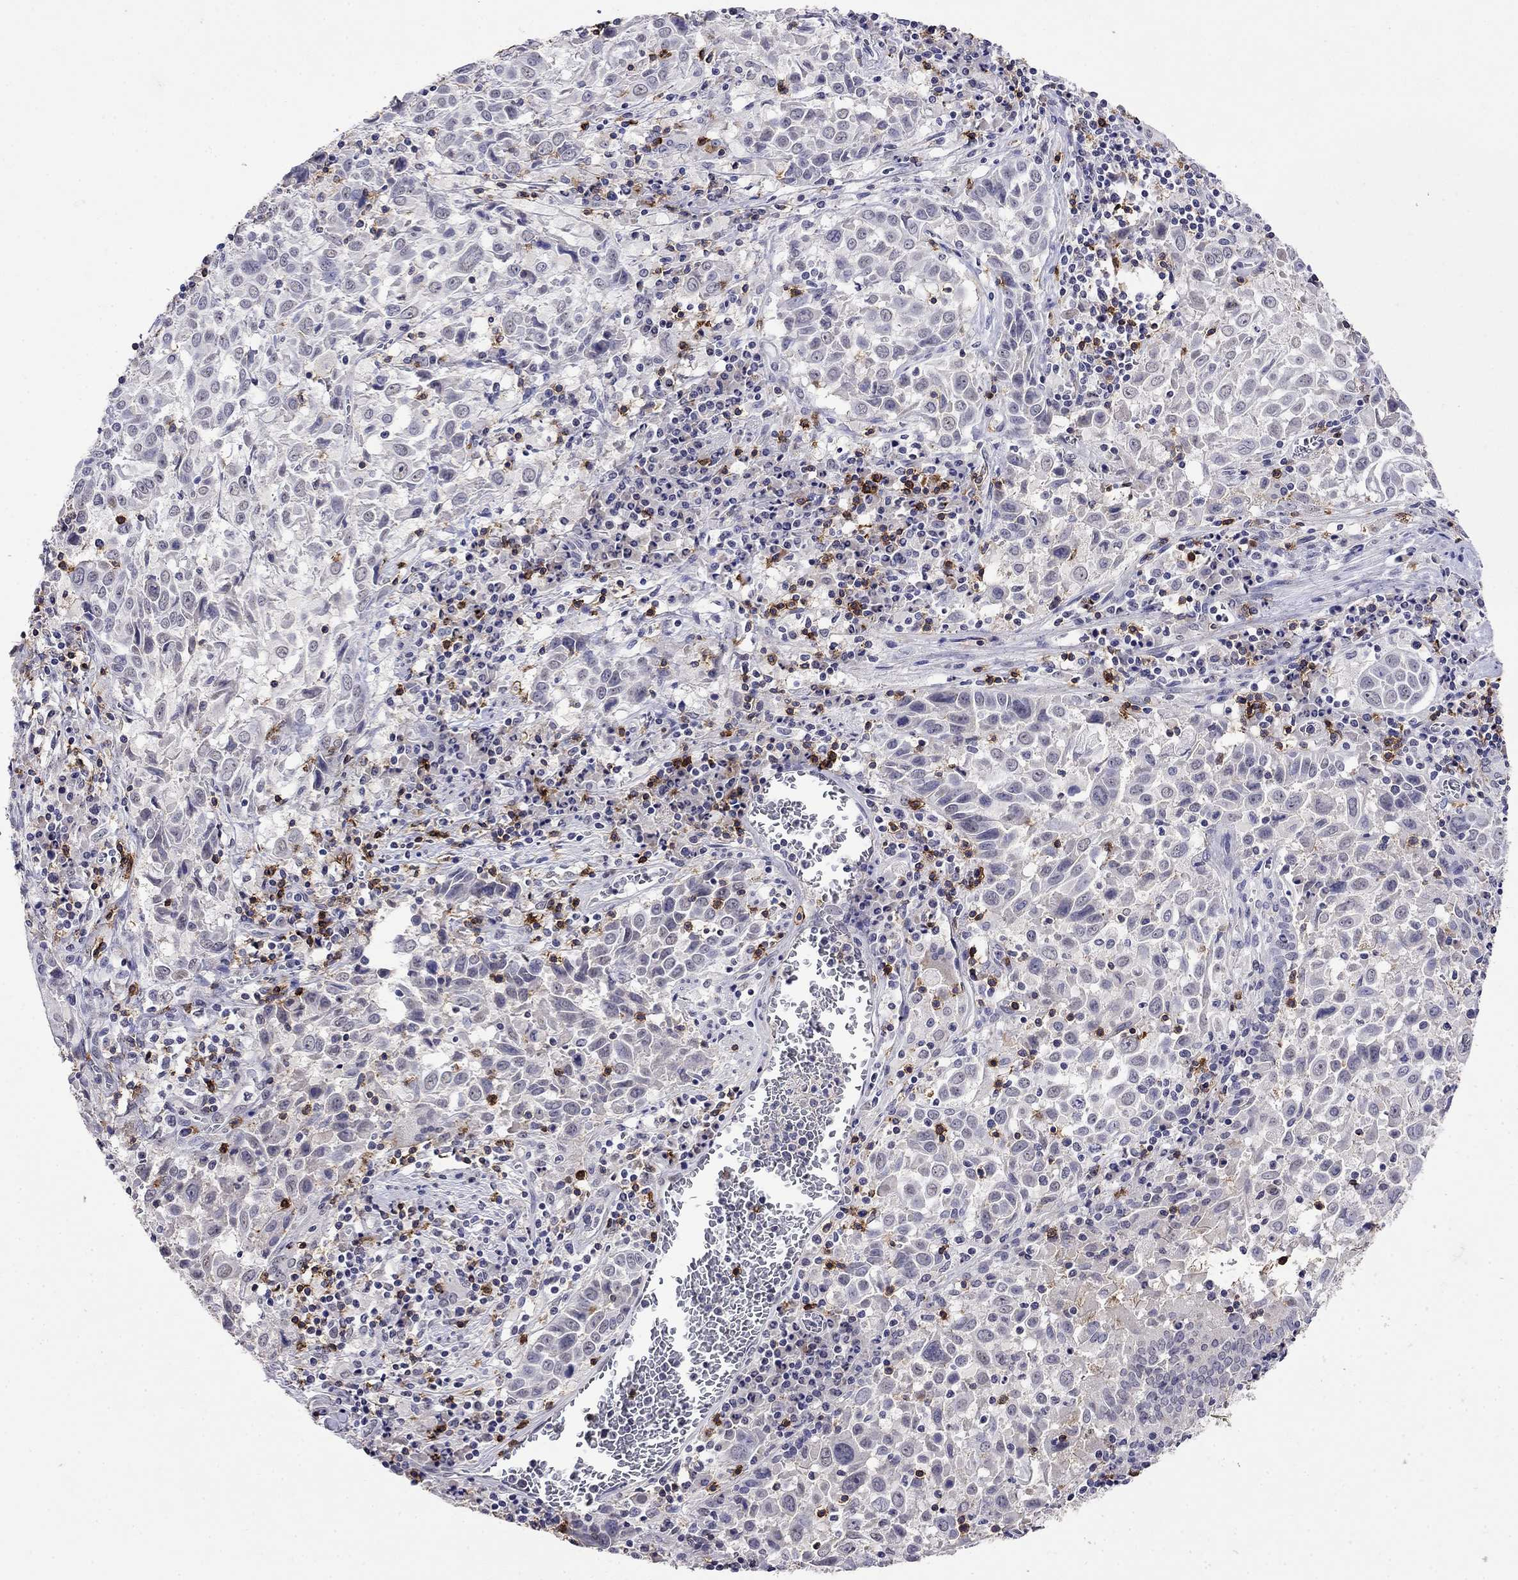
{"staining": {"intensity": "negative", "quantity": "none", "location": "none"}, "tissue": "lung cancer", "cell_type": "Tumor cells", "image_type": "cancer", "snomed": [{"axis": "morphology", "description": "Squamous cell carcinoma, NOS"}, {"axis": "topography", "description": "Lung"}], "caption": "A histopathology image of lung squamous cell carcinoma stained for a protein displays no brown staining in tumor cells.", "gene": "CD8B", "patient": {"sex": "male", "age": 57}}